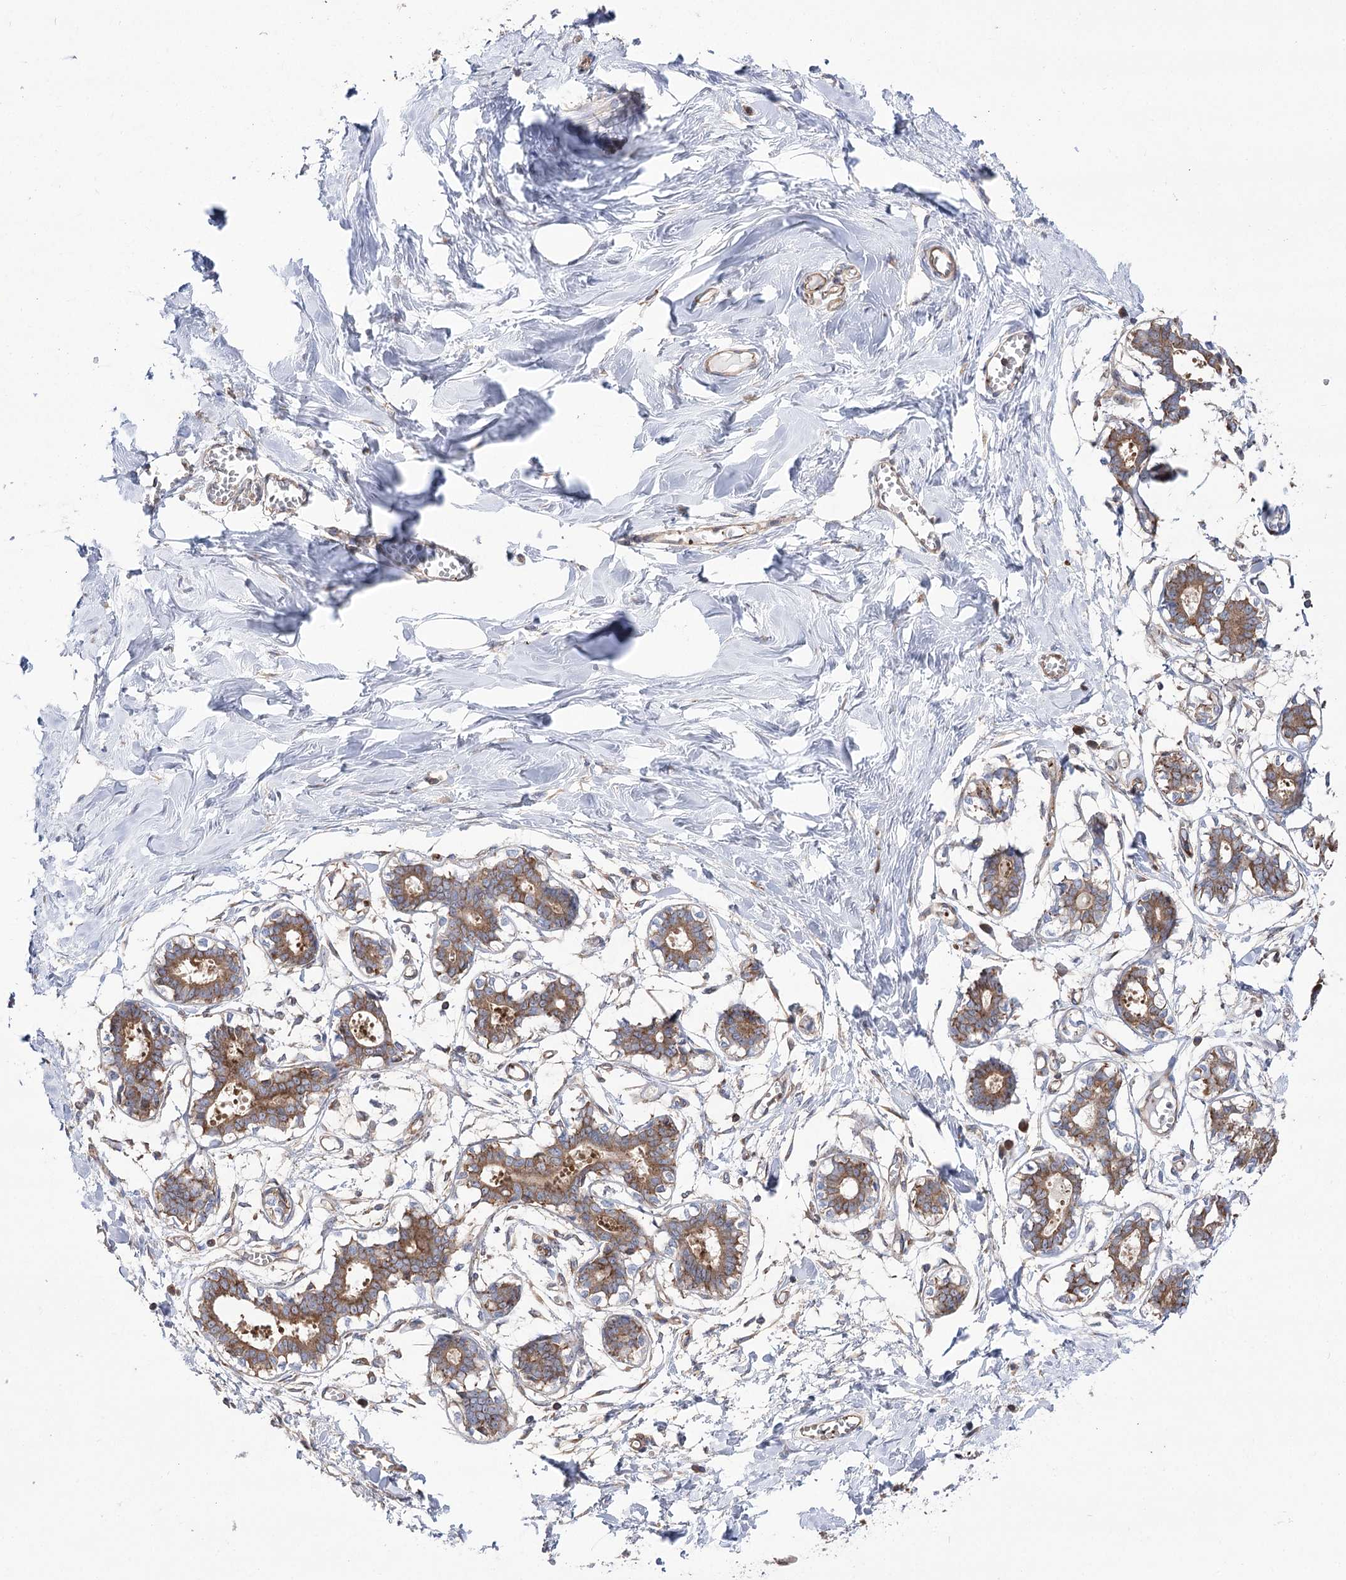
{"staining": {"intensity": "negative", "quantity": "none", "location": "none"}, "tissue": "breast", "cell_type": "Adipocytes", "image_type": "normal", "snomed": [{"axis": "morphology", "description": "Normal tissue, NOS"}, {"axis": "topography", "description": "Breast"}], "caption": "The photomicrograph demonstrates no significant expression in adipocytes of breast. (Stains: DAB (3,3'-diaminobenzidine) immunohistochemistry (IHC) with hematoxylin counter stain, Microscopy: brightfield microscopy at high magnification).", "gene": "VPS37B", "patient": {"sex": "female", "age": 27}}